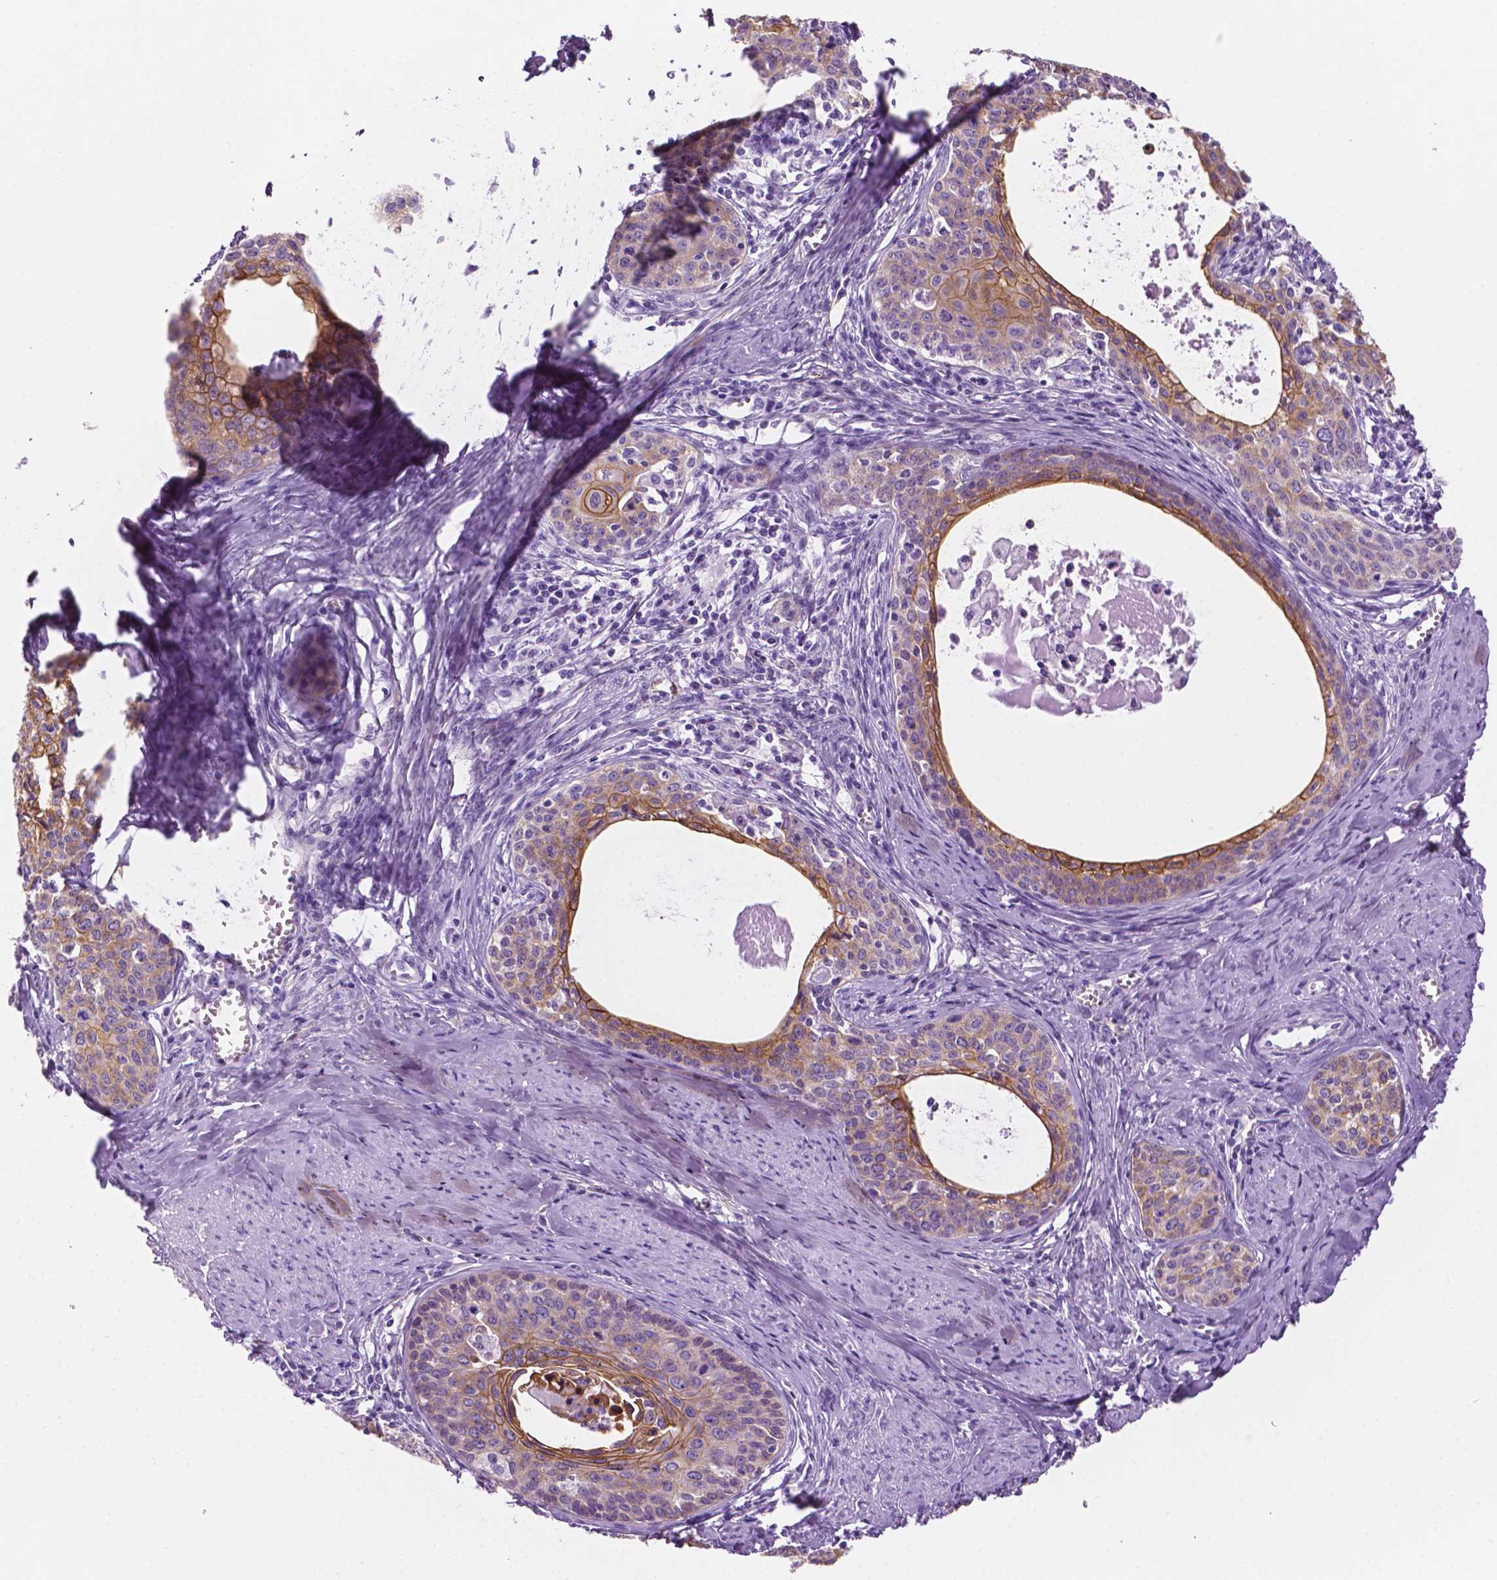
{"staining": {"intensity": "moderate", "quantity": "25%-75%", "location": "cytoplasmic/membranous"}, "tissue": "cervical cancer", "cell_type": "Tumor cells", "image_type": "cancer", "snomed": [{"axis": "morphology", "description": "Squamous cell carcinoma, NOS"}, {"axis": "morphology", "description": "Adenocarcinoma, NOS"}, {"axis": "topography", "description": "Cervix"}], "caption": "IHC micrograph of neoplastic tissue: squamous cell carcinoma (cervical) stained using IHC shows medium levels of moderate protein expression localized specifically in the cytoplasmic/membranous of tumor cells, appearing as a cytoplasmic/membranous brown color.", "gene": "PPL", "patient": {"sex": "female", "age": 52}}